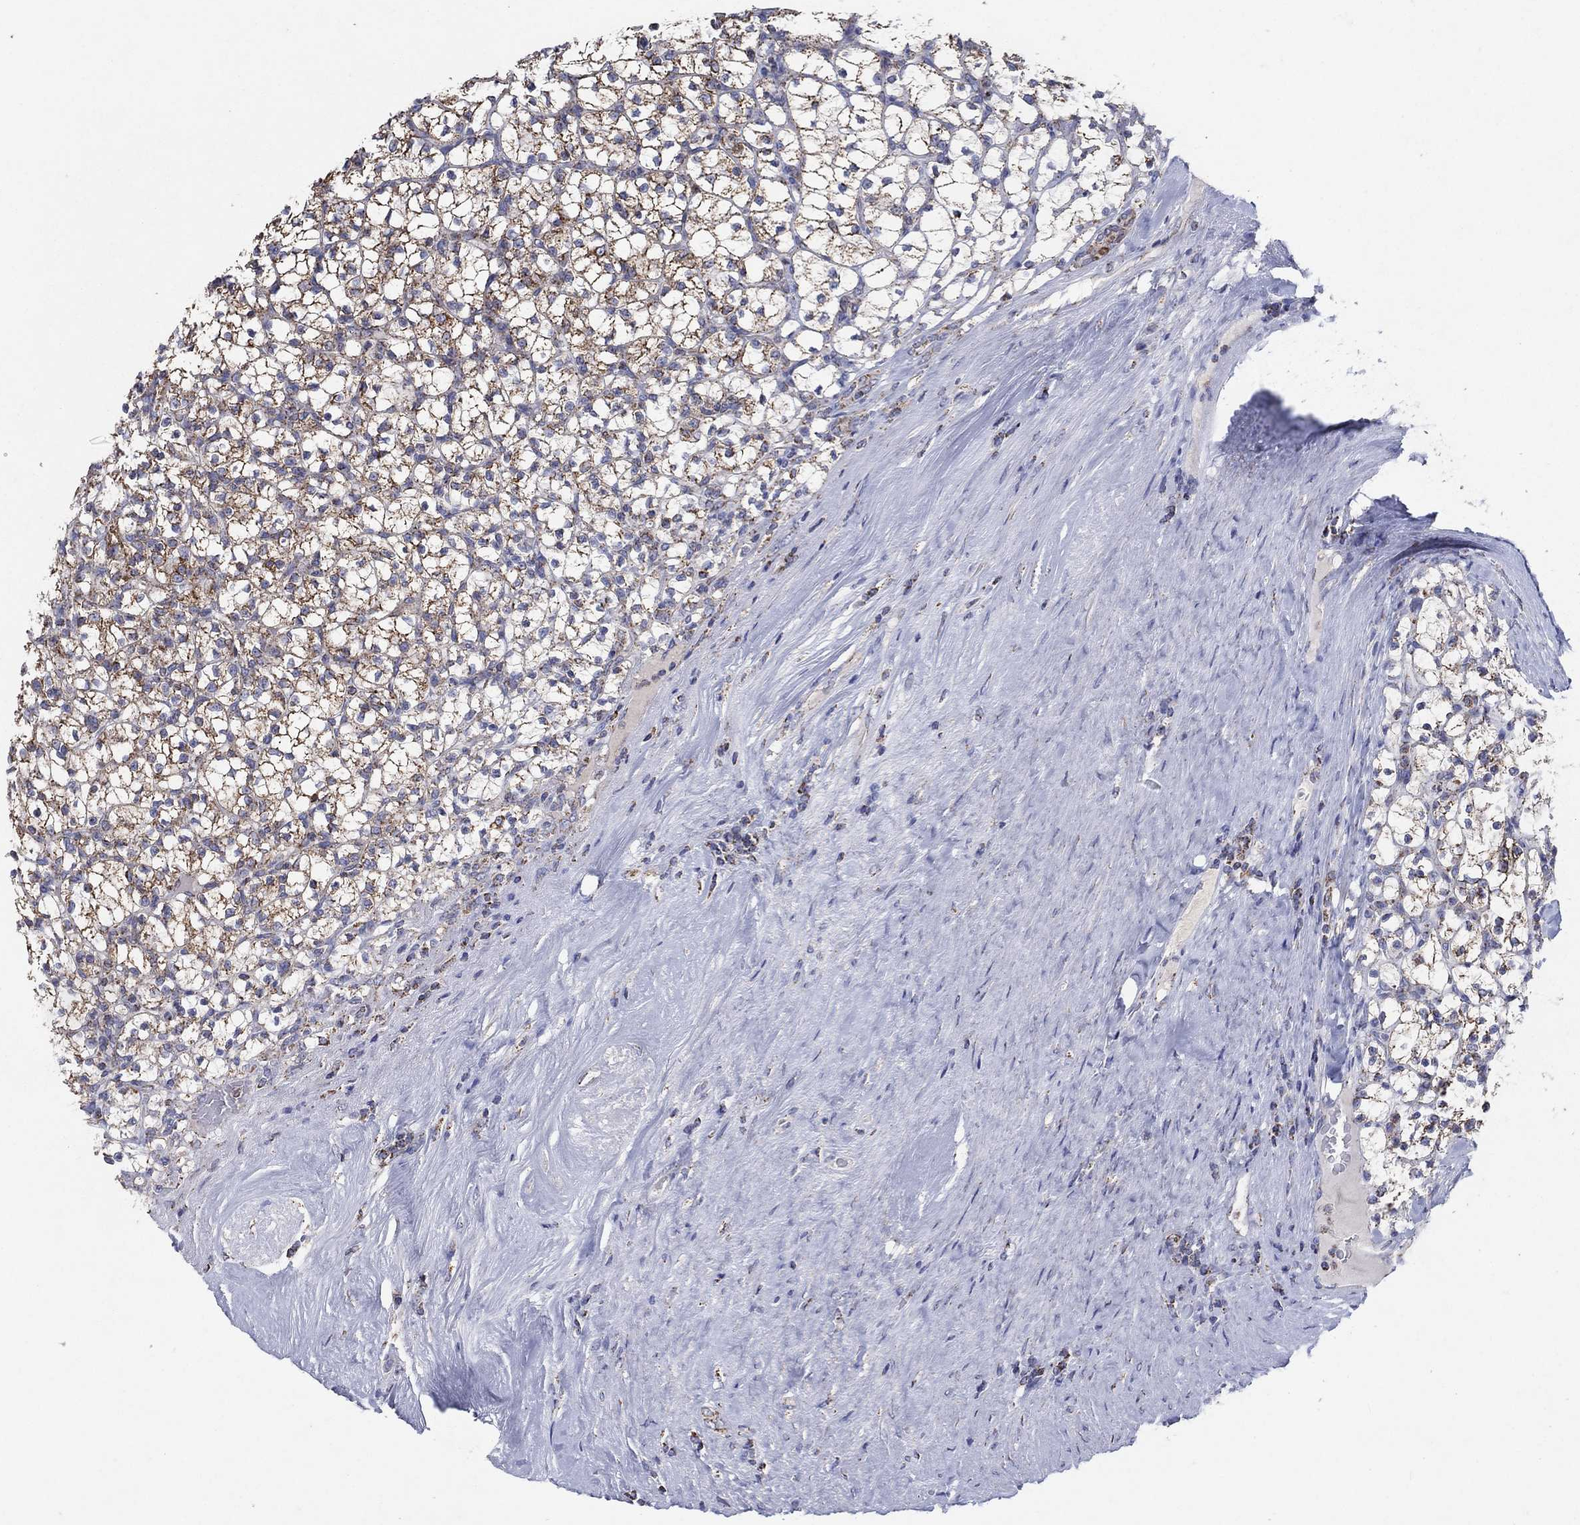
{"staining": {"intensity": "moderate", "quantity": ">75%", "location": "cytoplasmic/membranous"}, "tissue": "renal cancer", "cell_type": "Tumor cells", "image_type": "cancer", "snomed": [{"axis": "morphology", "description": "Adenocarcinoma, NOS"}, {"axis": "topography", "description": "Kidney"}], "caption": "There is medium levels of moderate cytoplasmic/membranous staining in tumor cells of renal cancer, as demonstrated by immunohistochemical staining (brown color).", "gene": "C9orf85", "patient": {"sex": "female", "age": 89}}